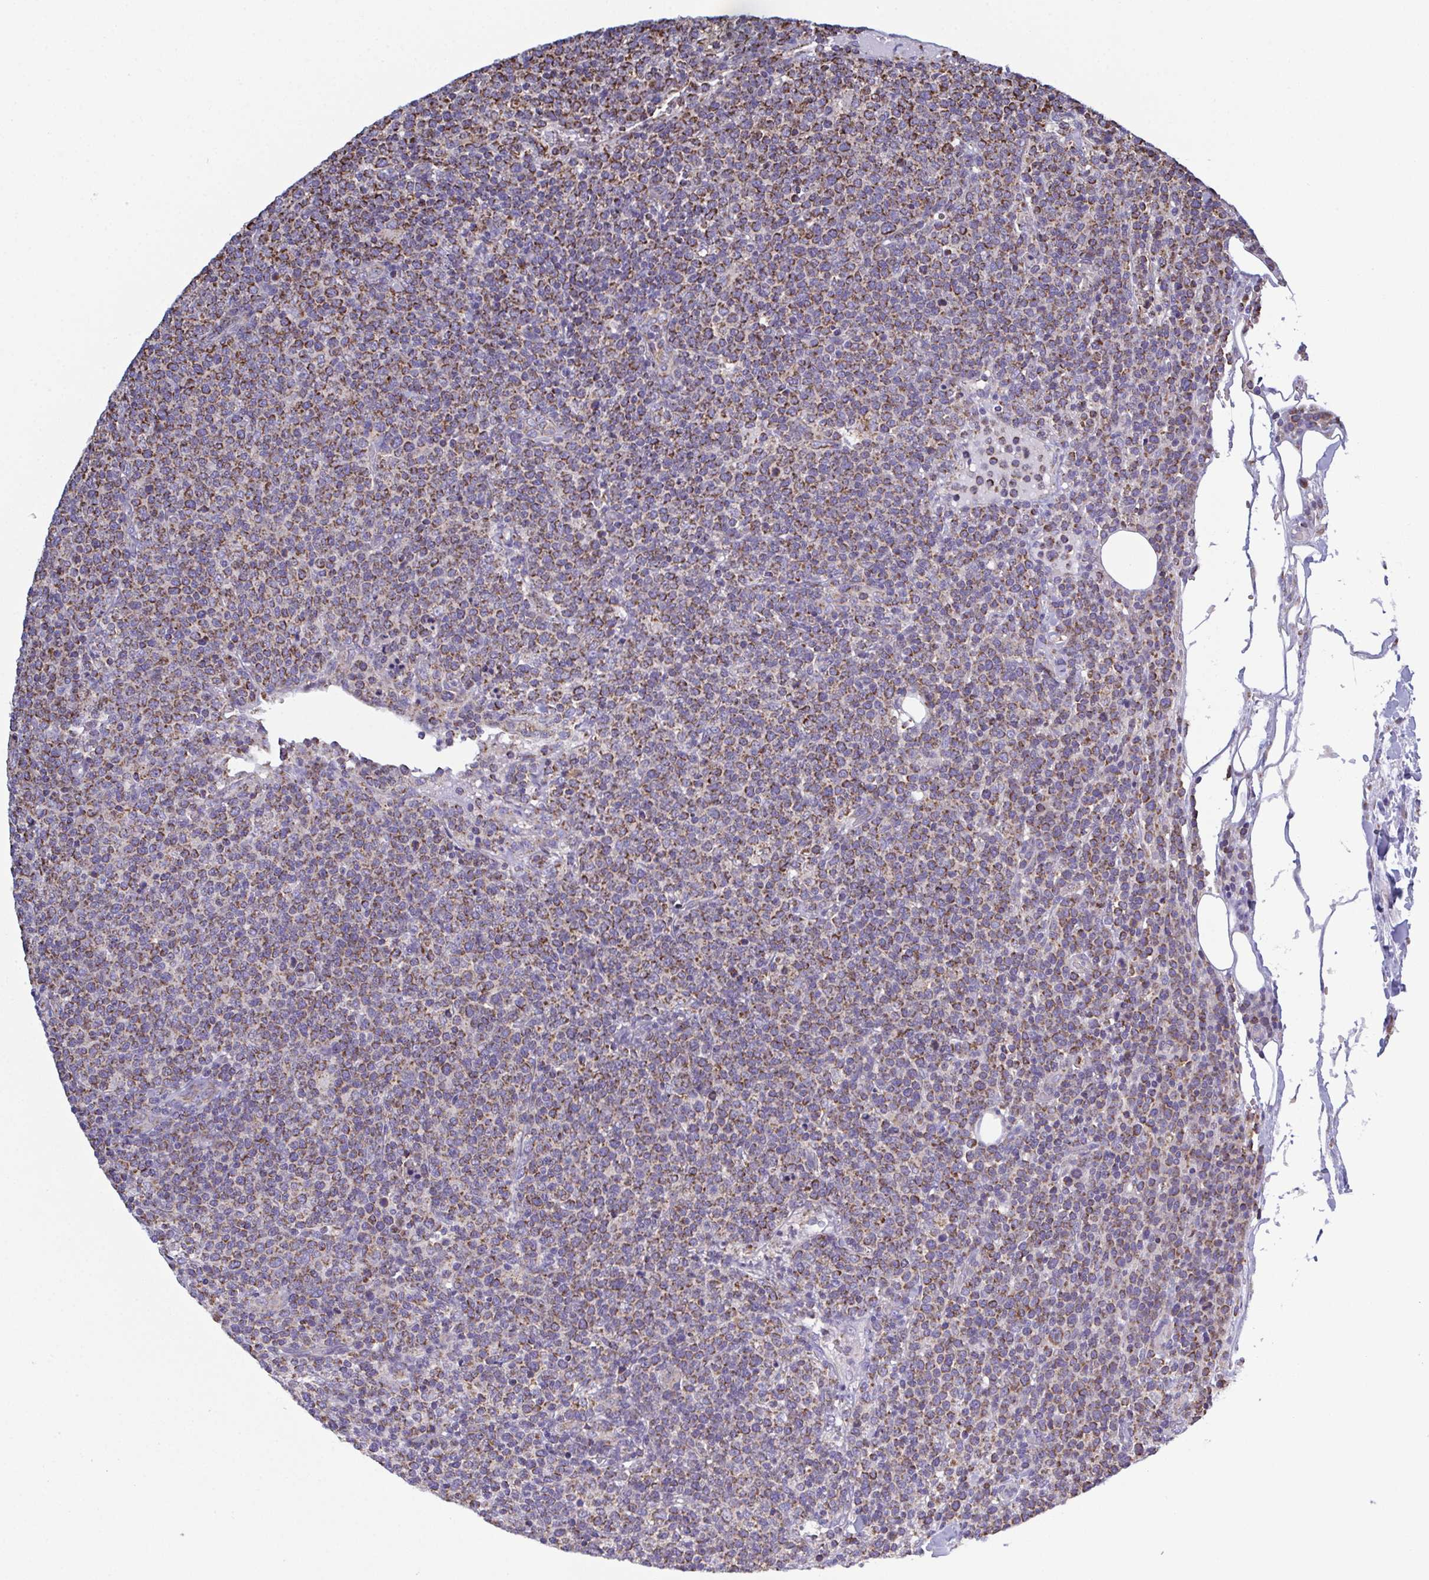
{"staining": {"intensity": "moderate", "quantity": ">75%", "location": "cytoplasmic/membranous"}, "tissue": "lymphoma", "cell_type": "Tumor cells", "image_type": "cancer", "snomed": [{"axis": "morphology", "description": "Malignant lymphoma, non-Hodgkin's type, High grade"}, {"axis": "topography", "description": "Lymph node"}], "caption": "Lymphoma was stained to show a protein in brown. There is medium levels of moderate cytoplasmic/membranous positivity in approximately >75% of tumor cells. The staining was performed using DAB (3,3'-diaminobenzidine) to visualize the protein expression in brown, while the nuclei were stained in blue with hematoxylin (Magnification: 20x).", "gene": "CSDE1", "patient": {"sex": "male", "age": 61}}